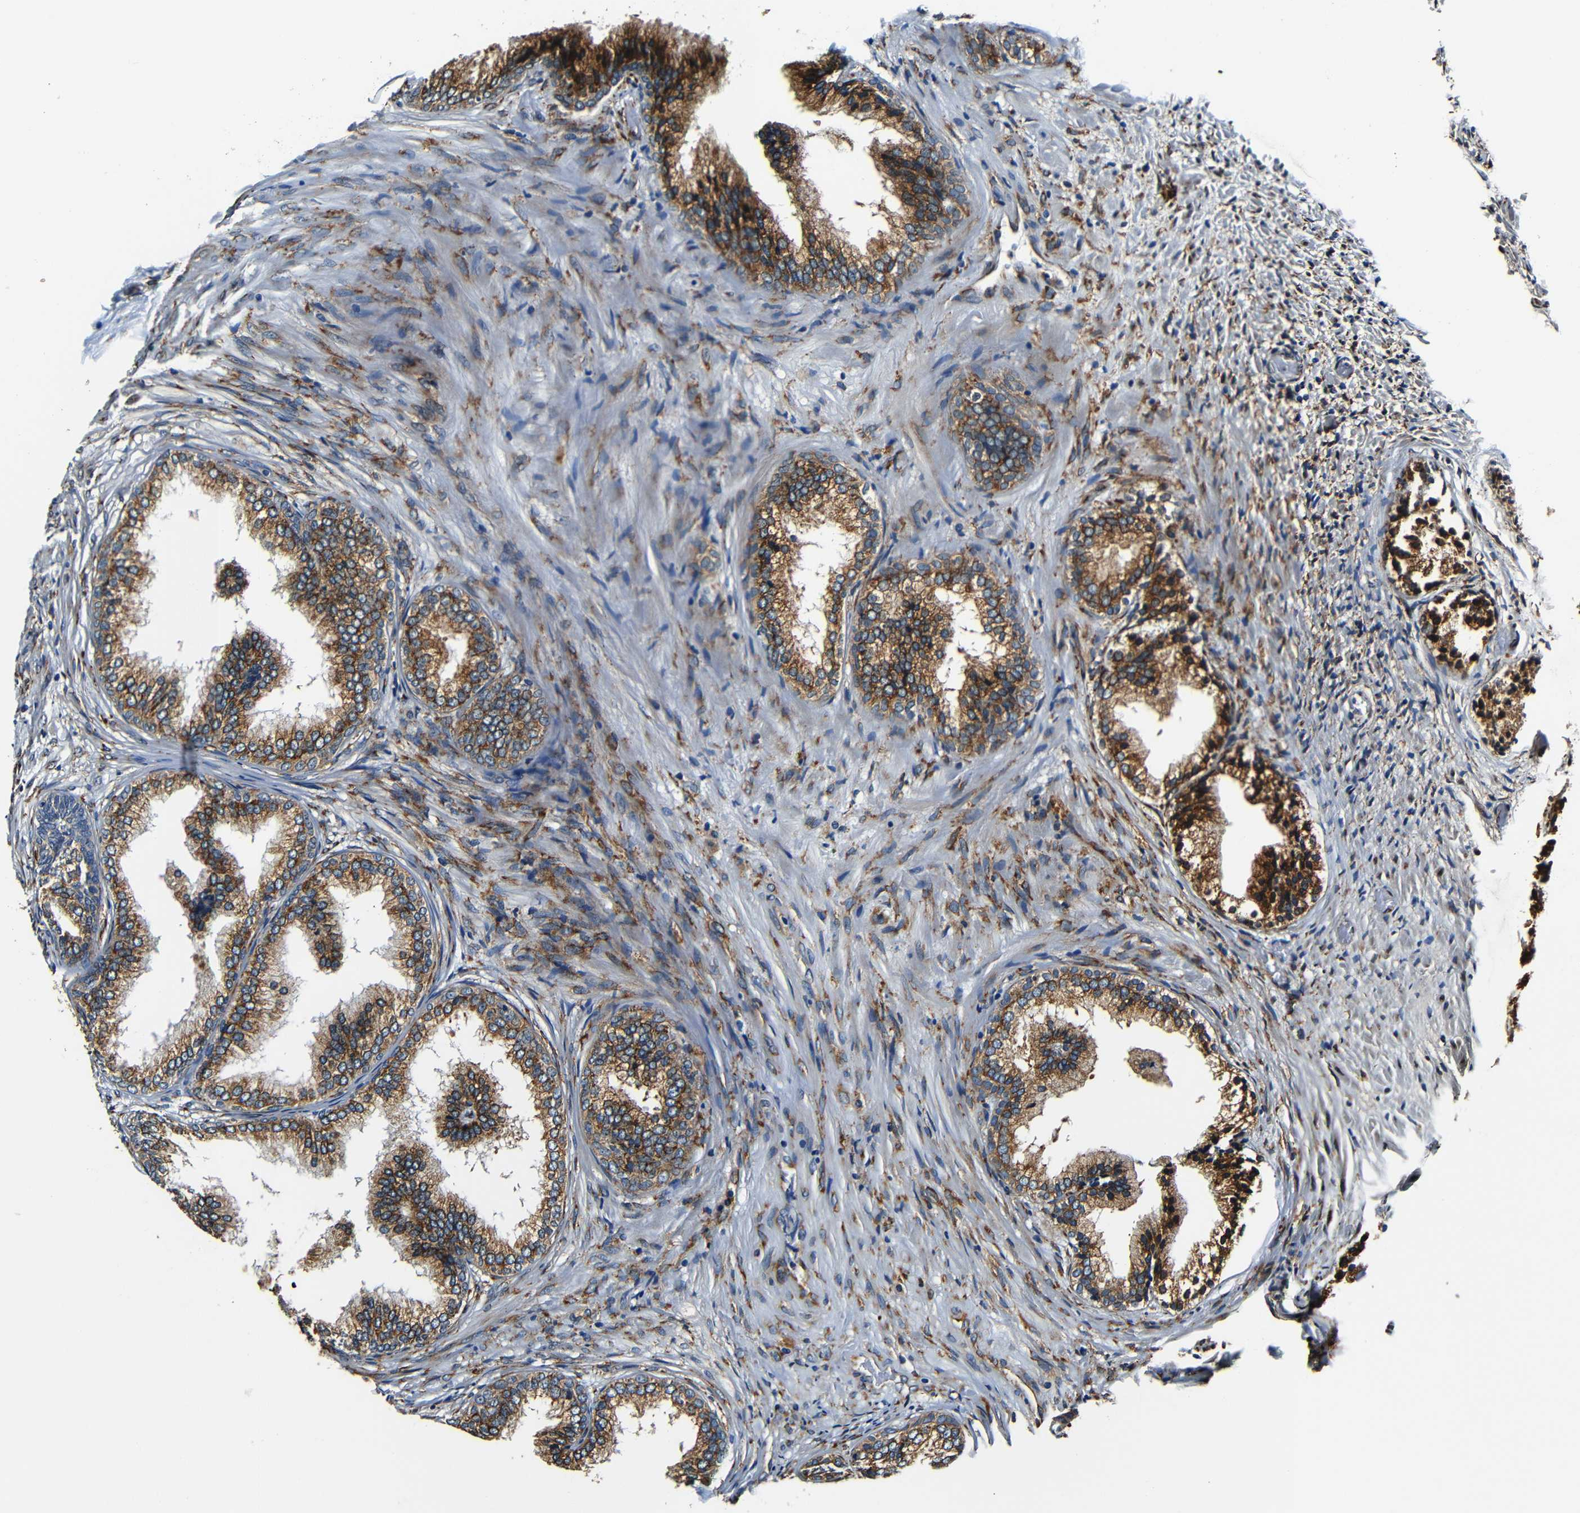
{"staining": {"intensity": "moderate", "quantity": ">75%", "location": "cytoplasmic/membranous"}, "tissue": "prostate", "cell_type": "Glandular cells", "image_type": "normal", "snomed": [{"axis": "morphology", "description": "Normal tissue, NOS"}, {"axis": "topography", "description": "Prostate"}], "caption": "Protein expression analysis of unremarkable human prostate reveals moderate cytoplasmic/membranous positivity in about >75% of glandular cells. (Brightfield microscopy of DAB IHC at high magnification).", "gene": "RRBP1", "patient": {"sex": "male", "age": 76}}